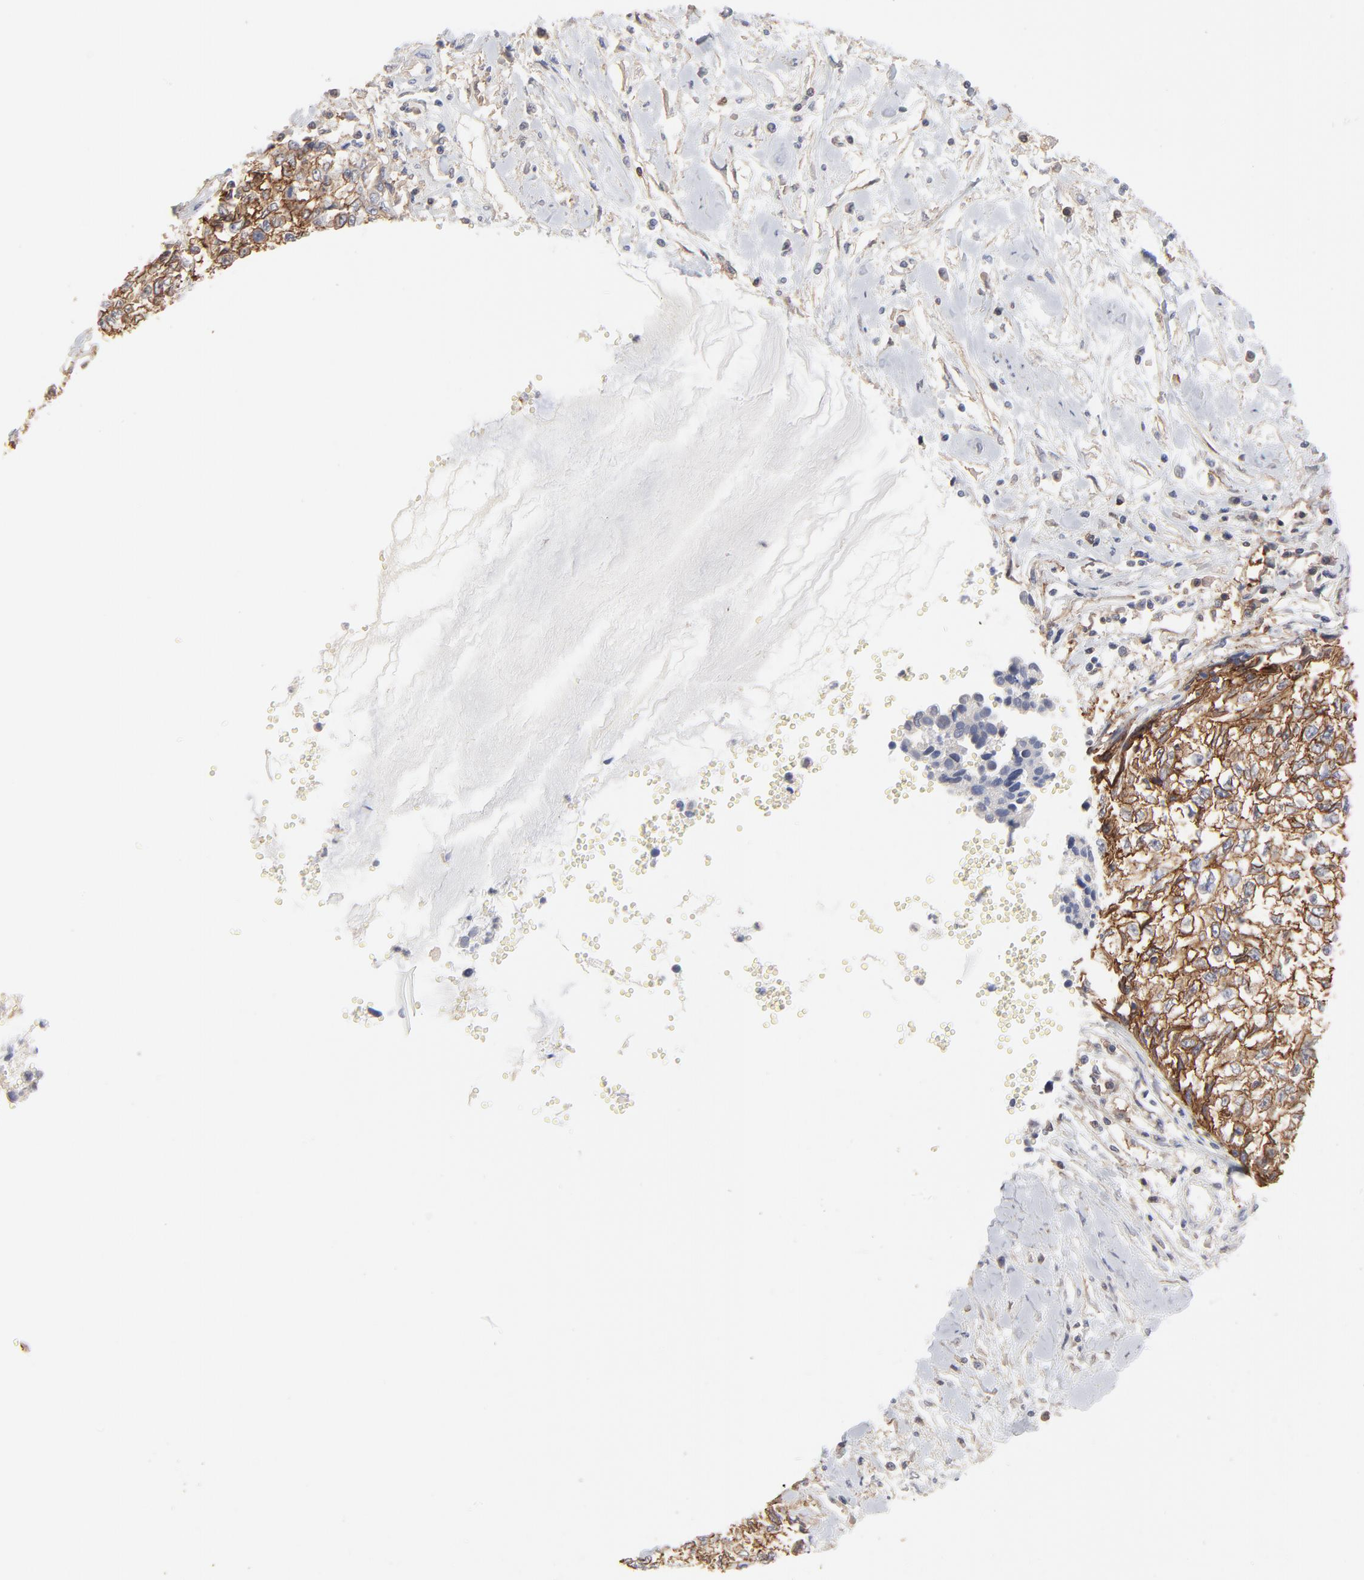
{"staining": {"intensity": "moderate", "quantity": ">75%", "location": "cytoplasmic/membranous"}, "tissue": "cervical cancer", "cell_type": "Tumor cells", "image_type": "cancer", "snomed": [{"axis": "morphology", "description": "Normal tissue, NOS"}, {"axis": "morphology", "description": "Squamous cell carcinoma, NOS"}, {"axis": "topography", "description": "Cervix"}], "caption": "Tumor cells display medium levels of moderate cytoplasmic/membranous positivity in about >75% of cells in cervical cancer. The staining was performed using DAB (3,3'-diaminobenzidine) to visualize the protein expression in brown, while the nuclei were stained in blue with hematoxylin (Magnification: 20x).", "gene": "SLC16A1", "patient": {"sex": "female", "age": 45}}